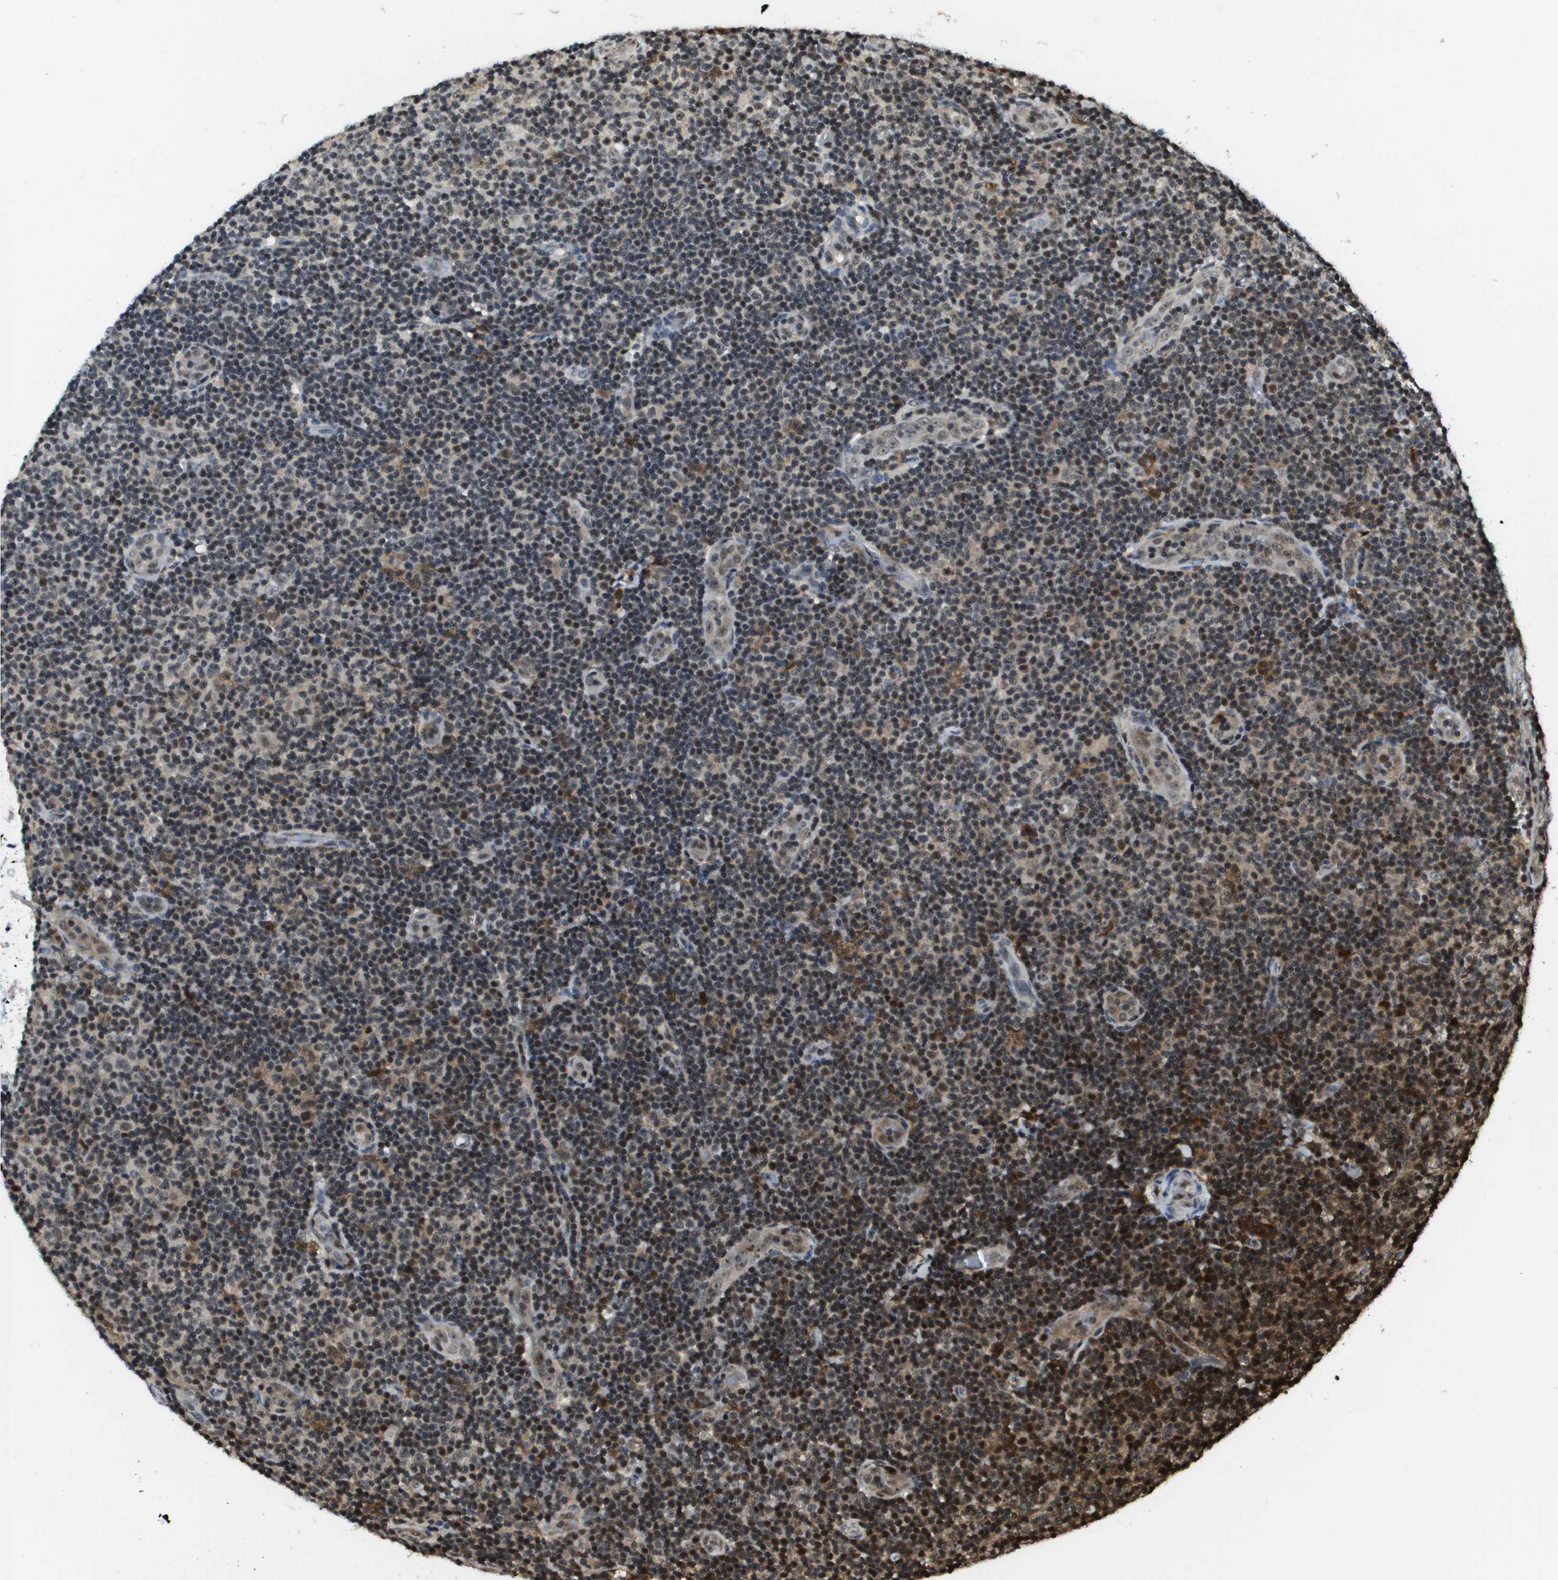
{"staining": {"intensity": "moderate", "quantity": "25%-75%", "location": "nuclear"}, "tissue": "lymphoma", "cell_type": "Tumor cells", "image_type": "cancer", "snomed": [{"axis": "morphology", "description": "Malignant lymphoma, non-Hodgkin's type, Low grade"}, {"axis": "topography", "description": "Lymph node"}], "caption": "The micrograph demonstrates immunohistochemical staining of lymphoma. There is moderate nuclear staining is present in about 25%-75% of tumor cells. The staining is performed using DAB (3,3'-diaminobenzidine) brown chromogen to label protein expression. The nuclei are counter-stained blue using hematoxylin.", "gene": "EP400", "patient": {"sex": "male", "age": 83}}